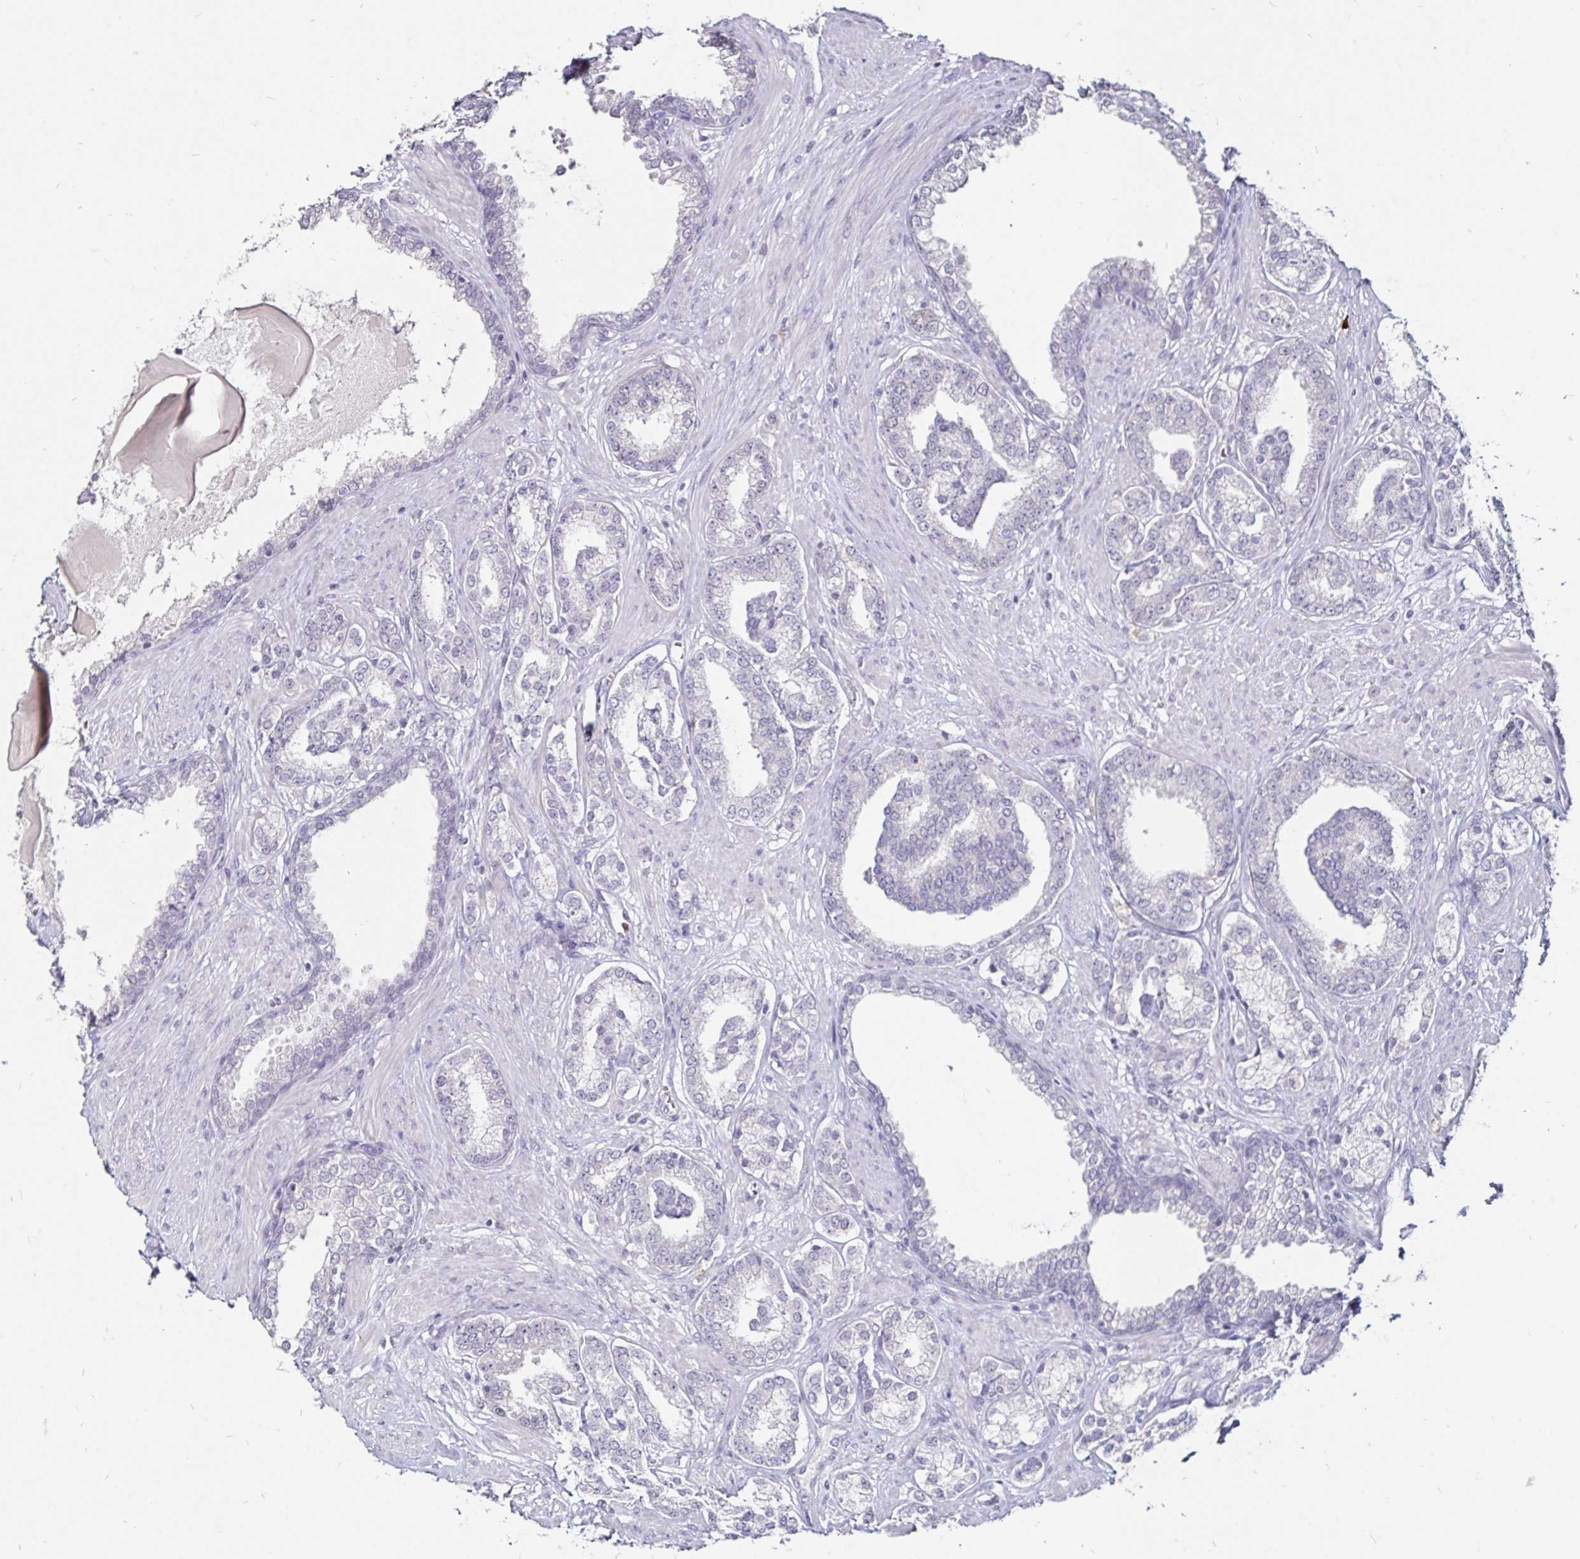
{"staining": {"intensity": "negative", "quantity": "none", "location": "none"}, "tissue": "prostate cancer", "cell_type": "Tumor cells", "image_type": "cancer", "snomed": [{"axis": "morphology", "description": "Adenocarcinoma, High grade"}, {"axis": "topography", "description": "Prostate"}], "caption": "A micrograph of adenocarcinoma (high-grade) (prostate) stained for a protein exhibits no brown staining in tumor cells.", "gene": "FAIM2", "patient": {"sex": "male", "age": 62}}